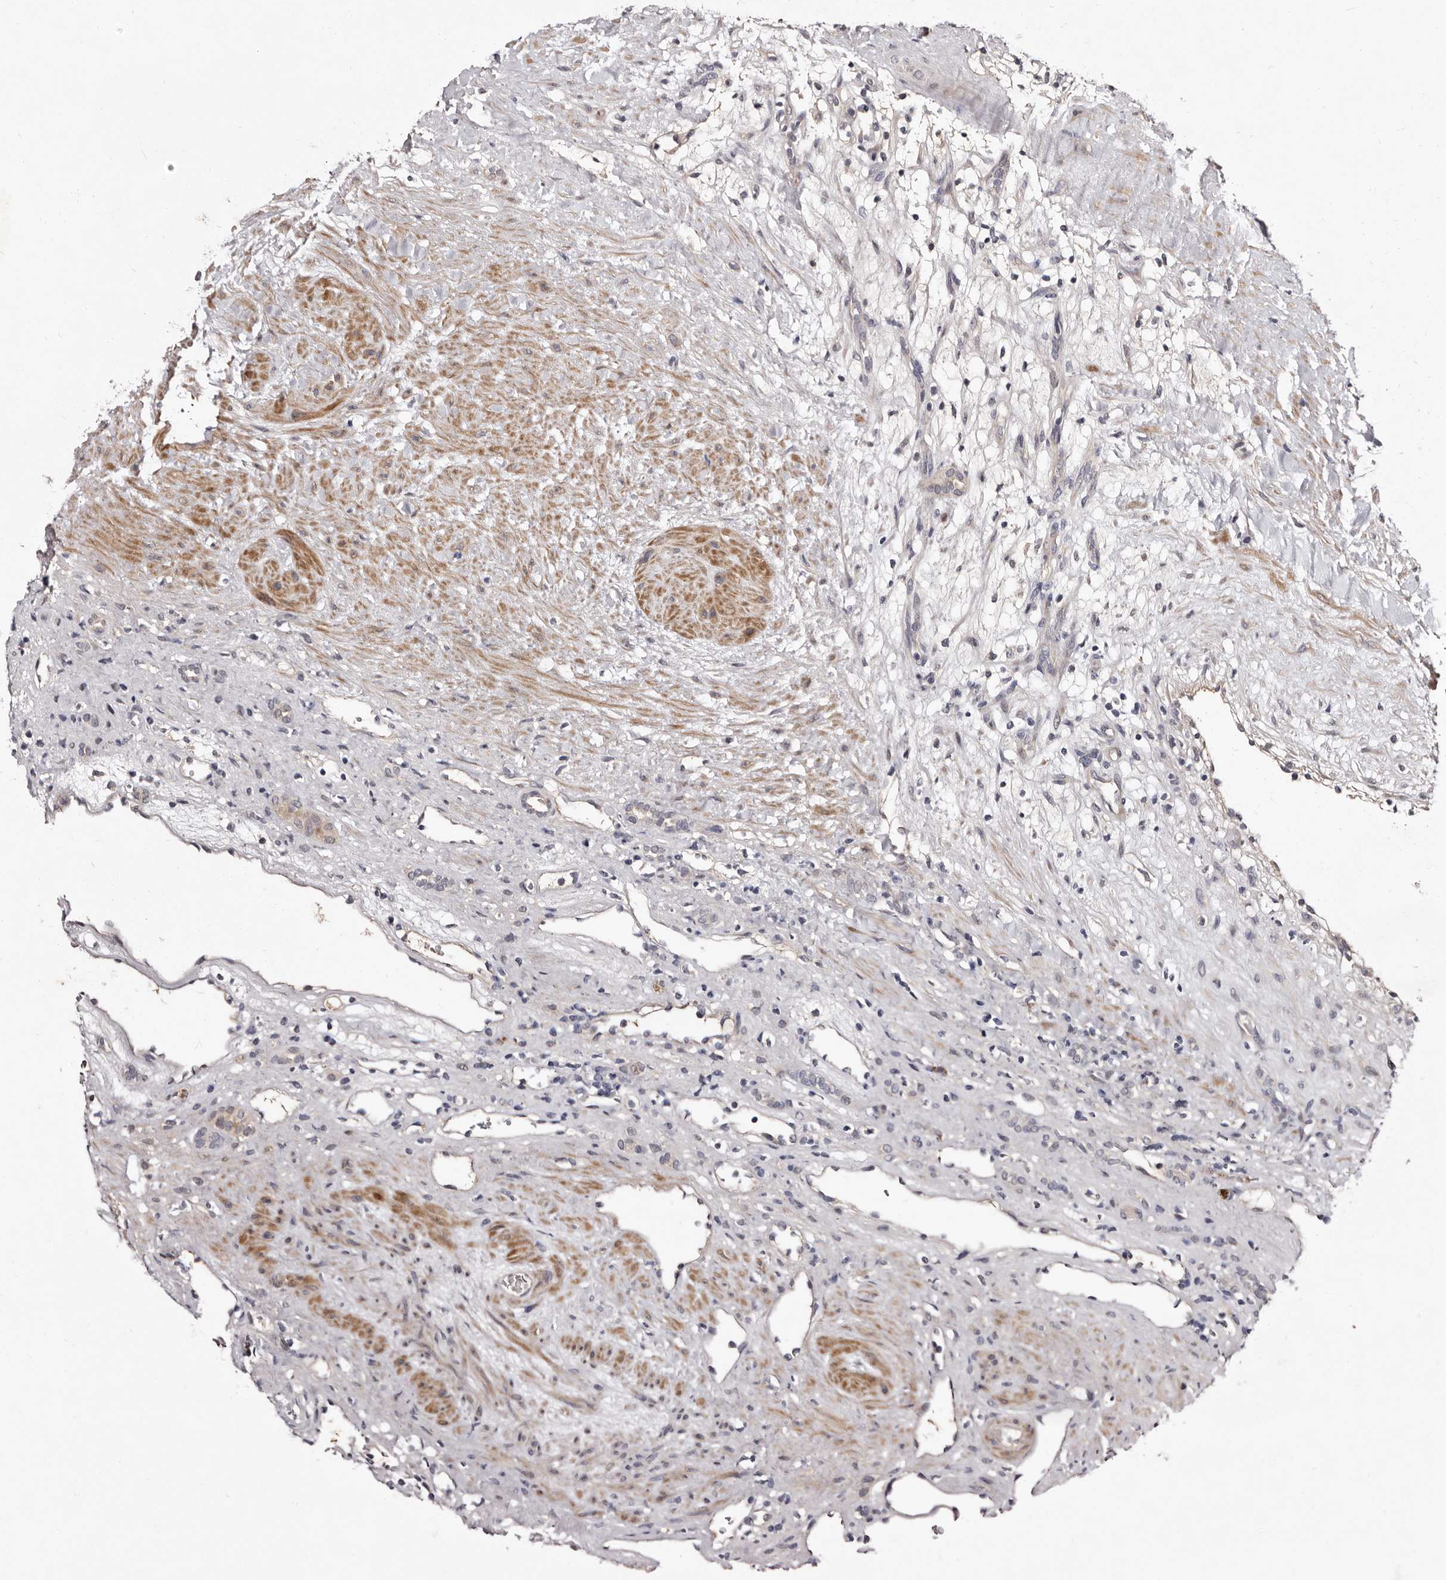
{"staining": {"intensity": "negative", "quantity": "none", "location": "none"}, "tissue": "renal cancer", "cell_type": "Tumor cells", "image_type": "cancer", "snomed": [{"axis": "morphology", "description": "Adenocarcinoma, NOS"}, {"axis": "topography", "description": "Kidney"}], "caption": "This is a histopathology image of immunohistochemistry staining of renal adenocarcinoma, which shows no expression in tumor cells.", "gene": "LANCL2", "patient": {"sex": "female", "age": 57}}